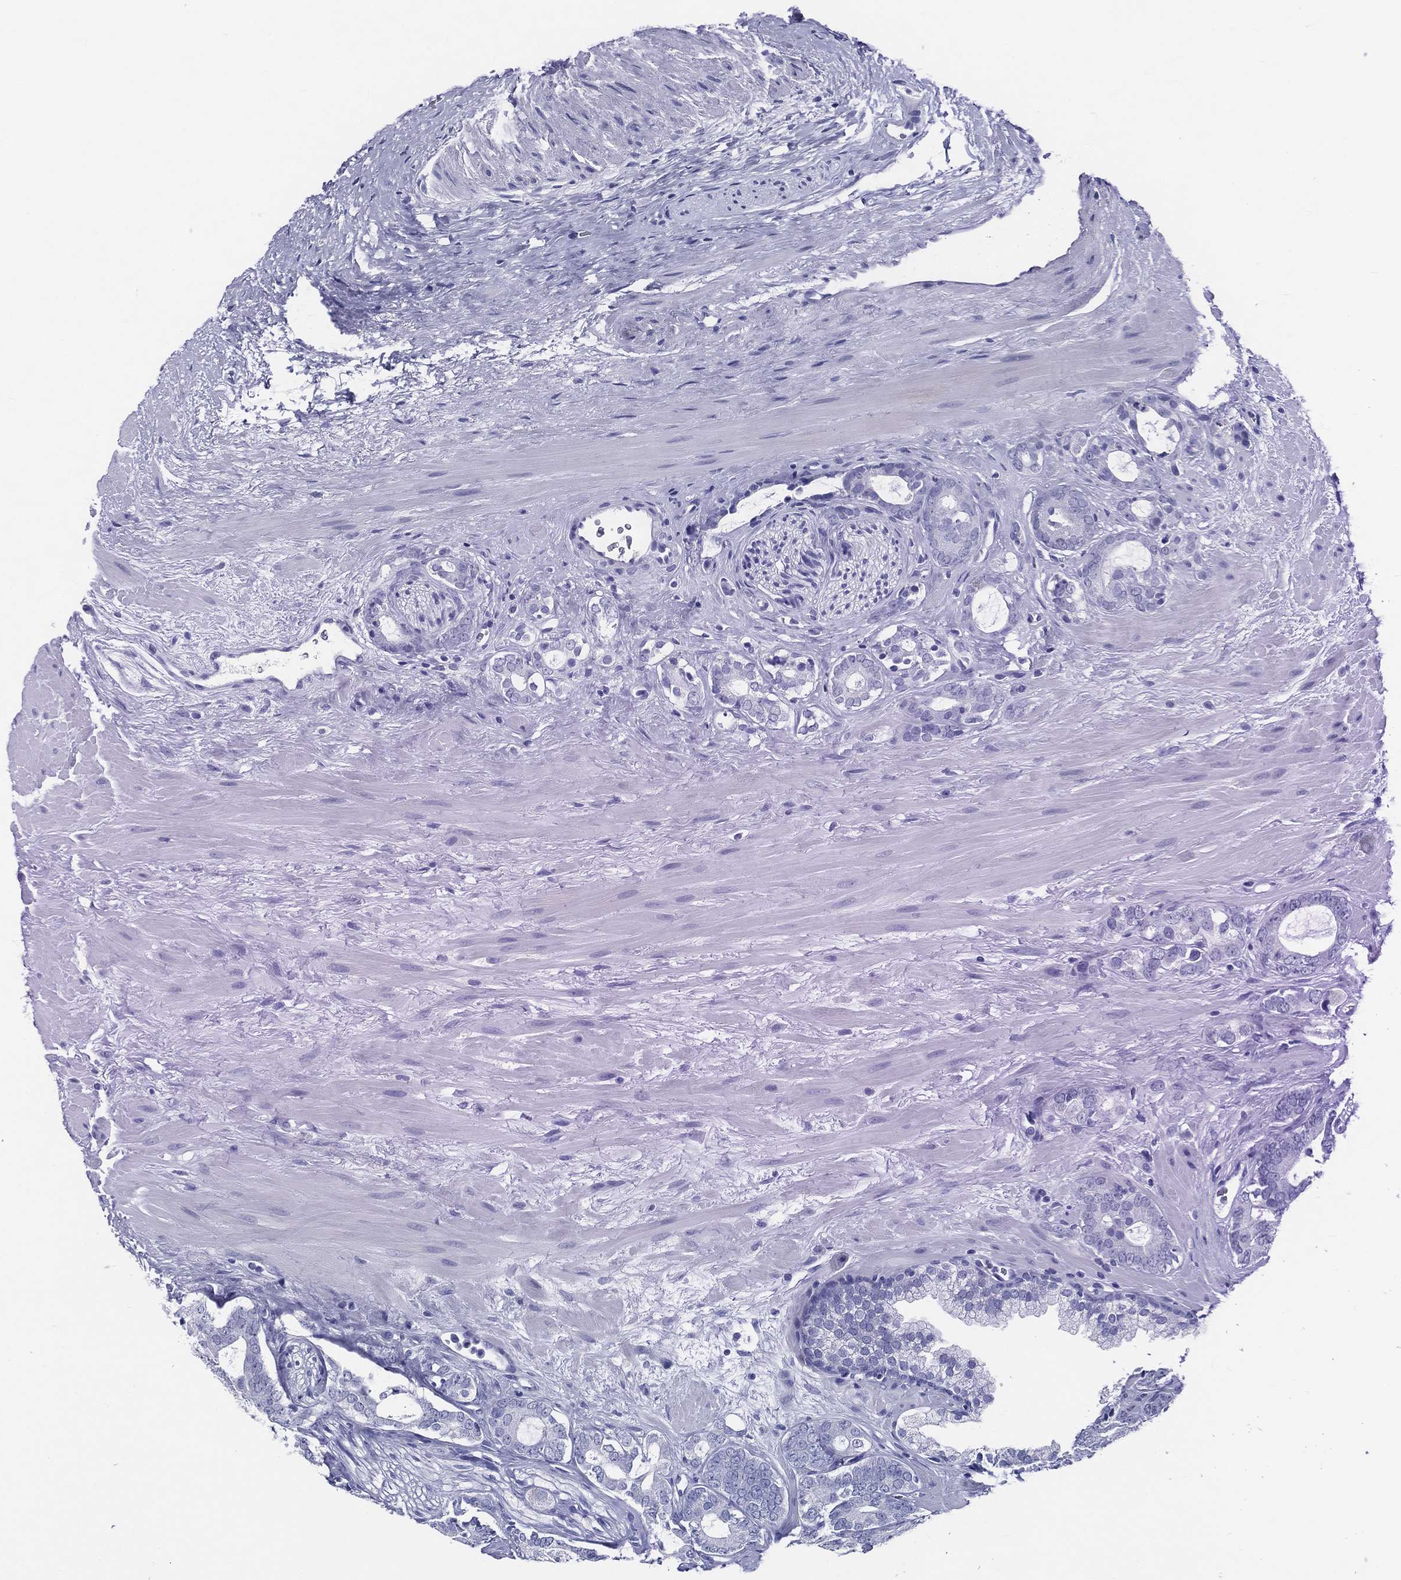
{"staining": {"intensity": "negative", "quantity": "none", "location": "none"}, "tissue": "prostate cancer", "cell_type": "Tumor cells", "image_type": "cancer", "snomed": [{"axis": "morphology", "description": "Adenocarcinoma, NOS"}, {"axis": "topography", "description": "Prostate"}], "caption": "Prostate cancer was stained to show a protein in brown. There is no significant positivity in tumor cells.", "gene": "ACE2", "patient": {"sex": "male", "age": 55}}